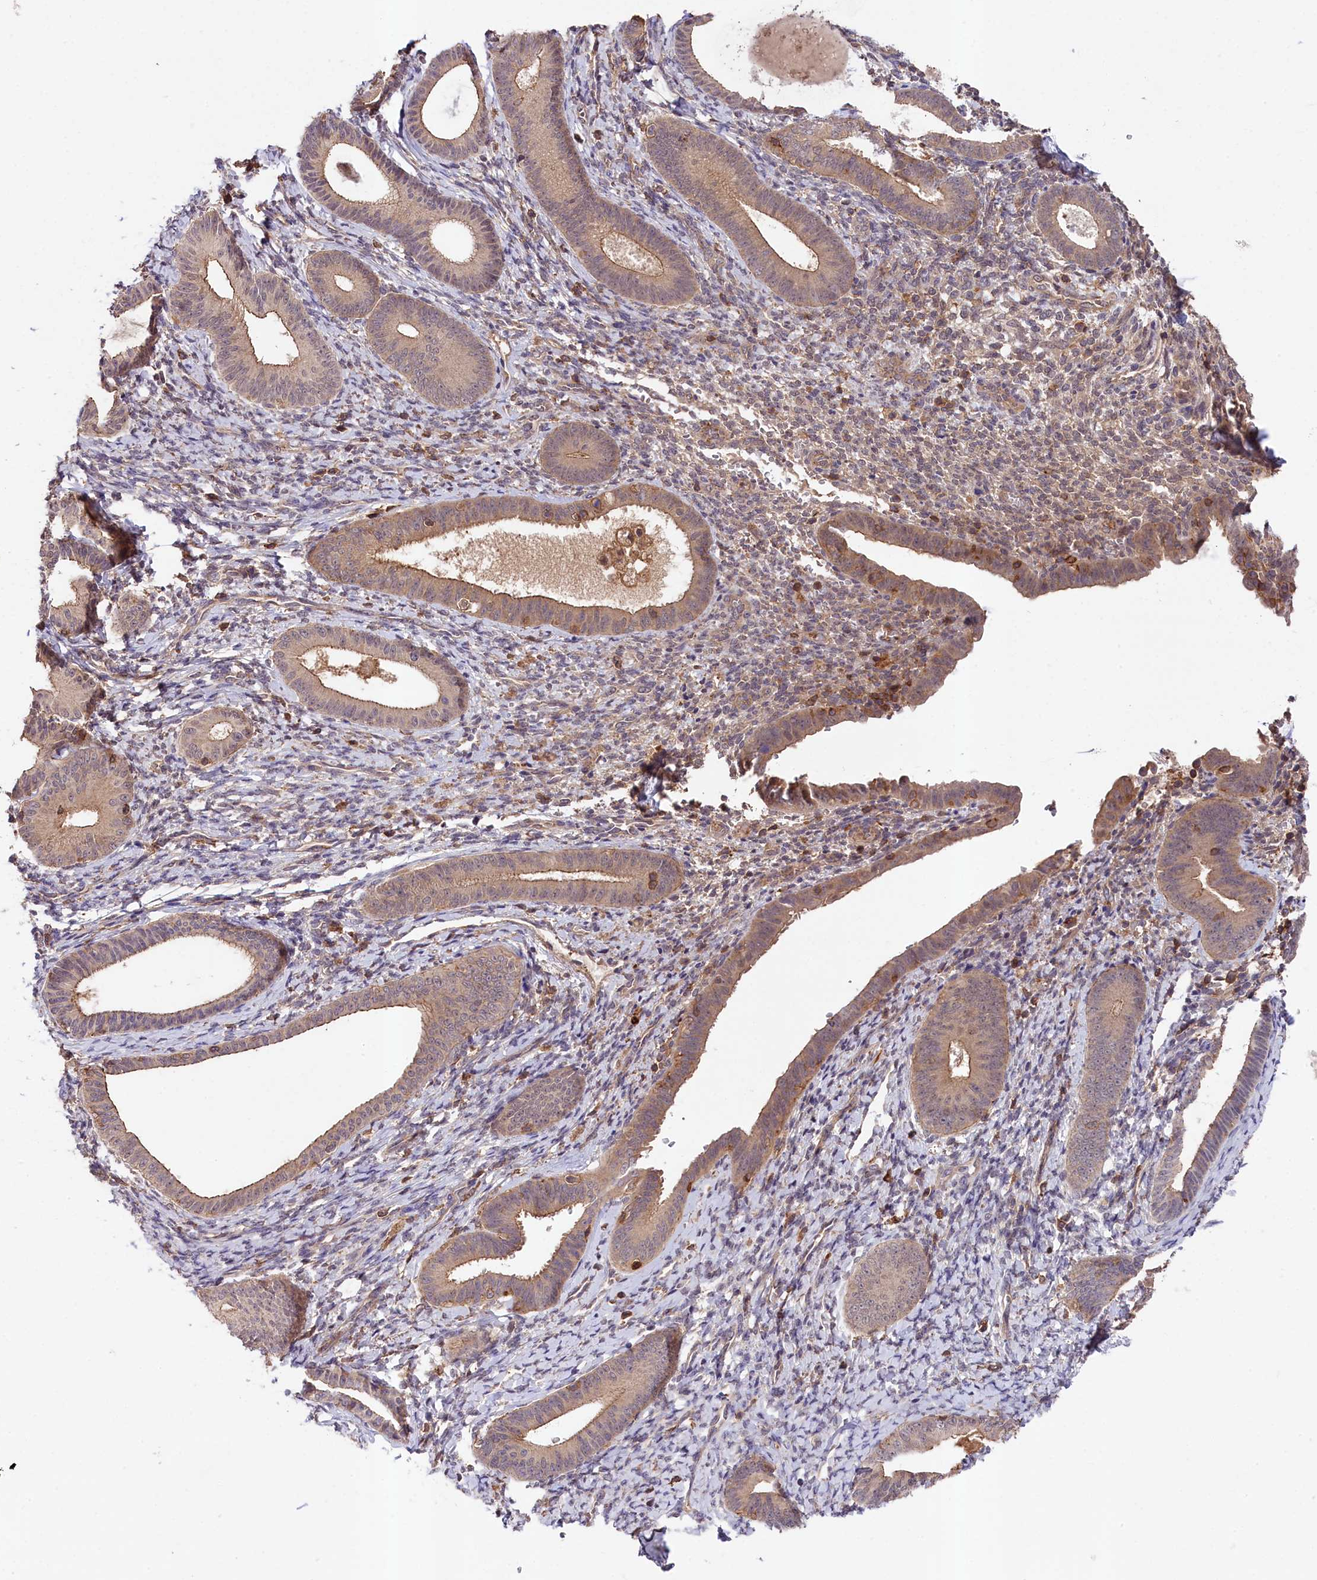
{"staining": {"intensity": "weak", "quantity": "25%-75%", "location": "cytoplasmic/membranous"}, "tissue": "endometrium", "cell_type": "Cells in endometrial stroma", "image_type": "normal", "snomed": [{"axis": "morphology", "description": "Normal tissue, NOS"}, {"axis": "topography", "description": "Endometrium"}], "caption": "The micrograph demonstrates immunohistochemical staining of unremarkable endometrium. There is weak cytoplasmic/membranous staining is seen in about 25%-75% of cells in endometrial stroma. Nuclei are stained in blue.", "gene": "SKIDA1", "patient": {"sex": "female", "age": 65}}